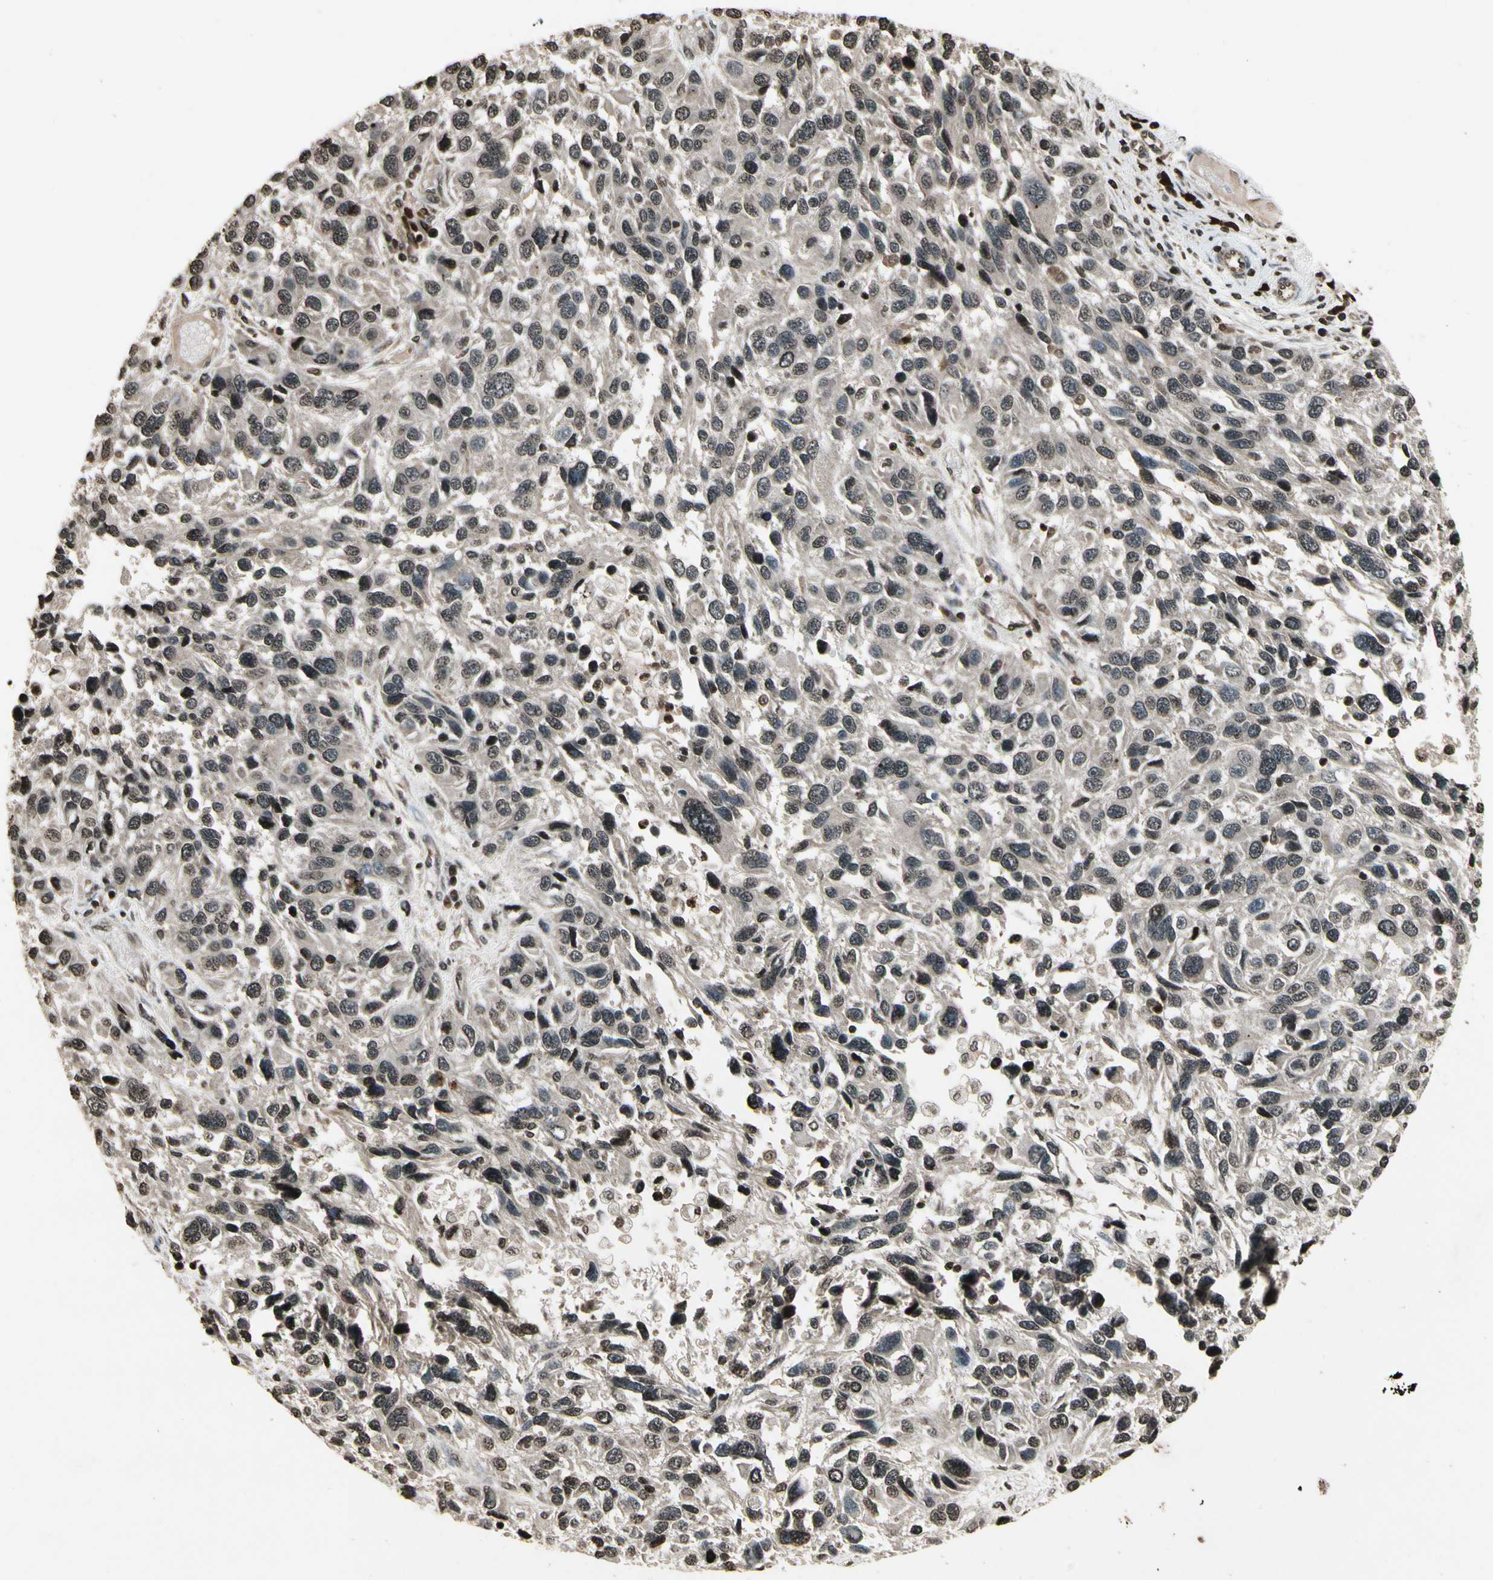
{"staining": {"intensity": "weak", "quantity": ">75%", "location": "cytoplasmic/membranous"}, "tissue": "melanoma", "cell_type": "Tumor cells", "image_type": "cancer", "snomed": [{"axis": "morphology", "description": "Malignant melanoma, NOS"}, {"axis": "topography", "description": "Skin"}], "caption": "The photomicrograph demonstrates immunohistochemical staining of melanoma. There is weak cytoplasmic/membranous positivity is present in about >75% of tumor cells.", "gene": "GLRX", "patient": {"sex": "male", "age": 53}}